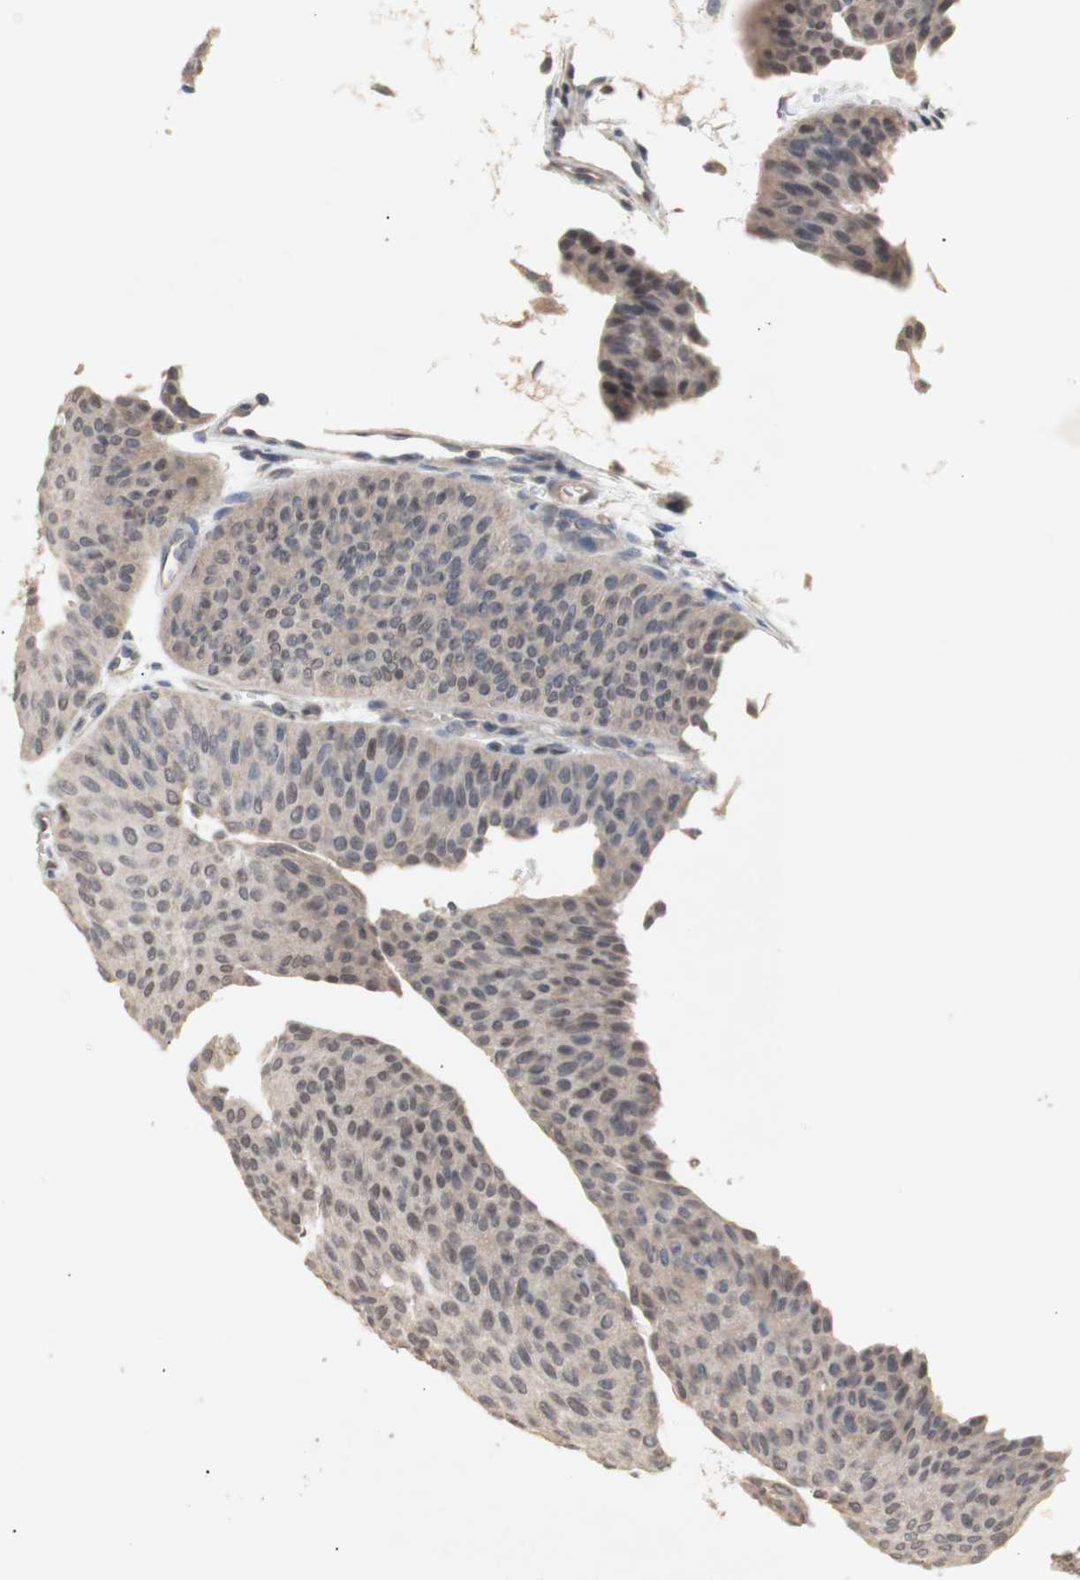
{"staining": {"intensity": "weak", "quantity": ">75%", "location": "cytoplasmic/membranous,nuclear"}, "tissue": "urothelial cancer", "cell_type": "Tumor cells", "image_type": "cancer", "snomed": [{"axis": "morphology", "description": "Urothelial carcinoma, Low grade"}, {"axis": "topography", "description": "Urinary bladder"}], "caption": "Weak cytoplasmic/membranous and nuclear expression for a protein is identified in about >75% of tumor cells of low-grade urothelial carcinoma using immunohistochemistry.", "gene": "FOSB", "patient": {"sex": "female", "age": 60}}